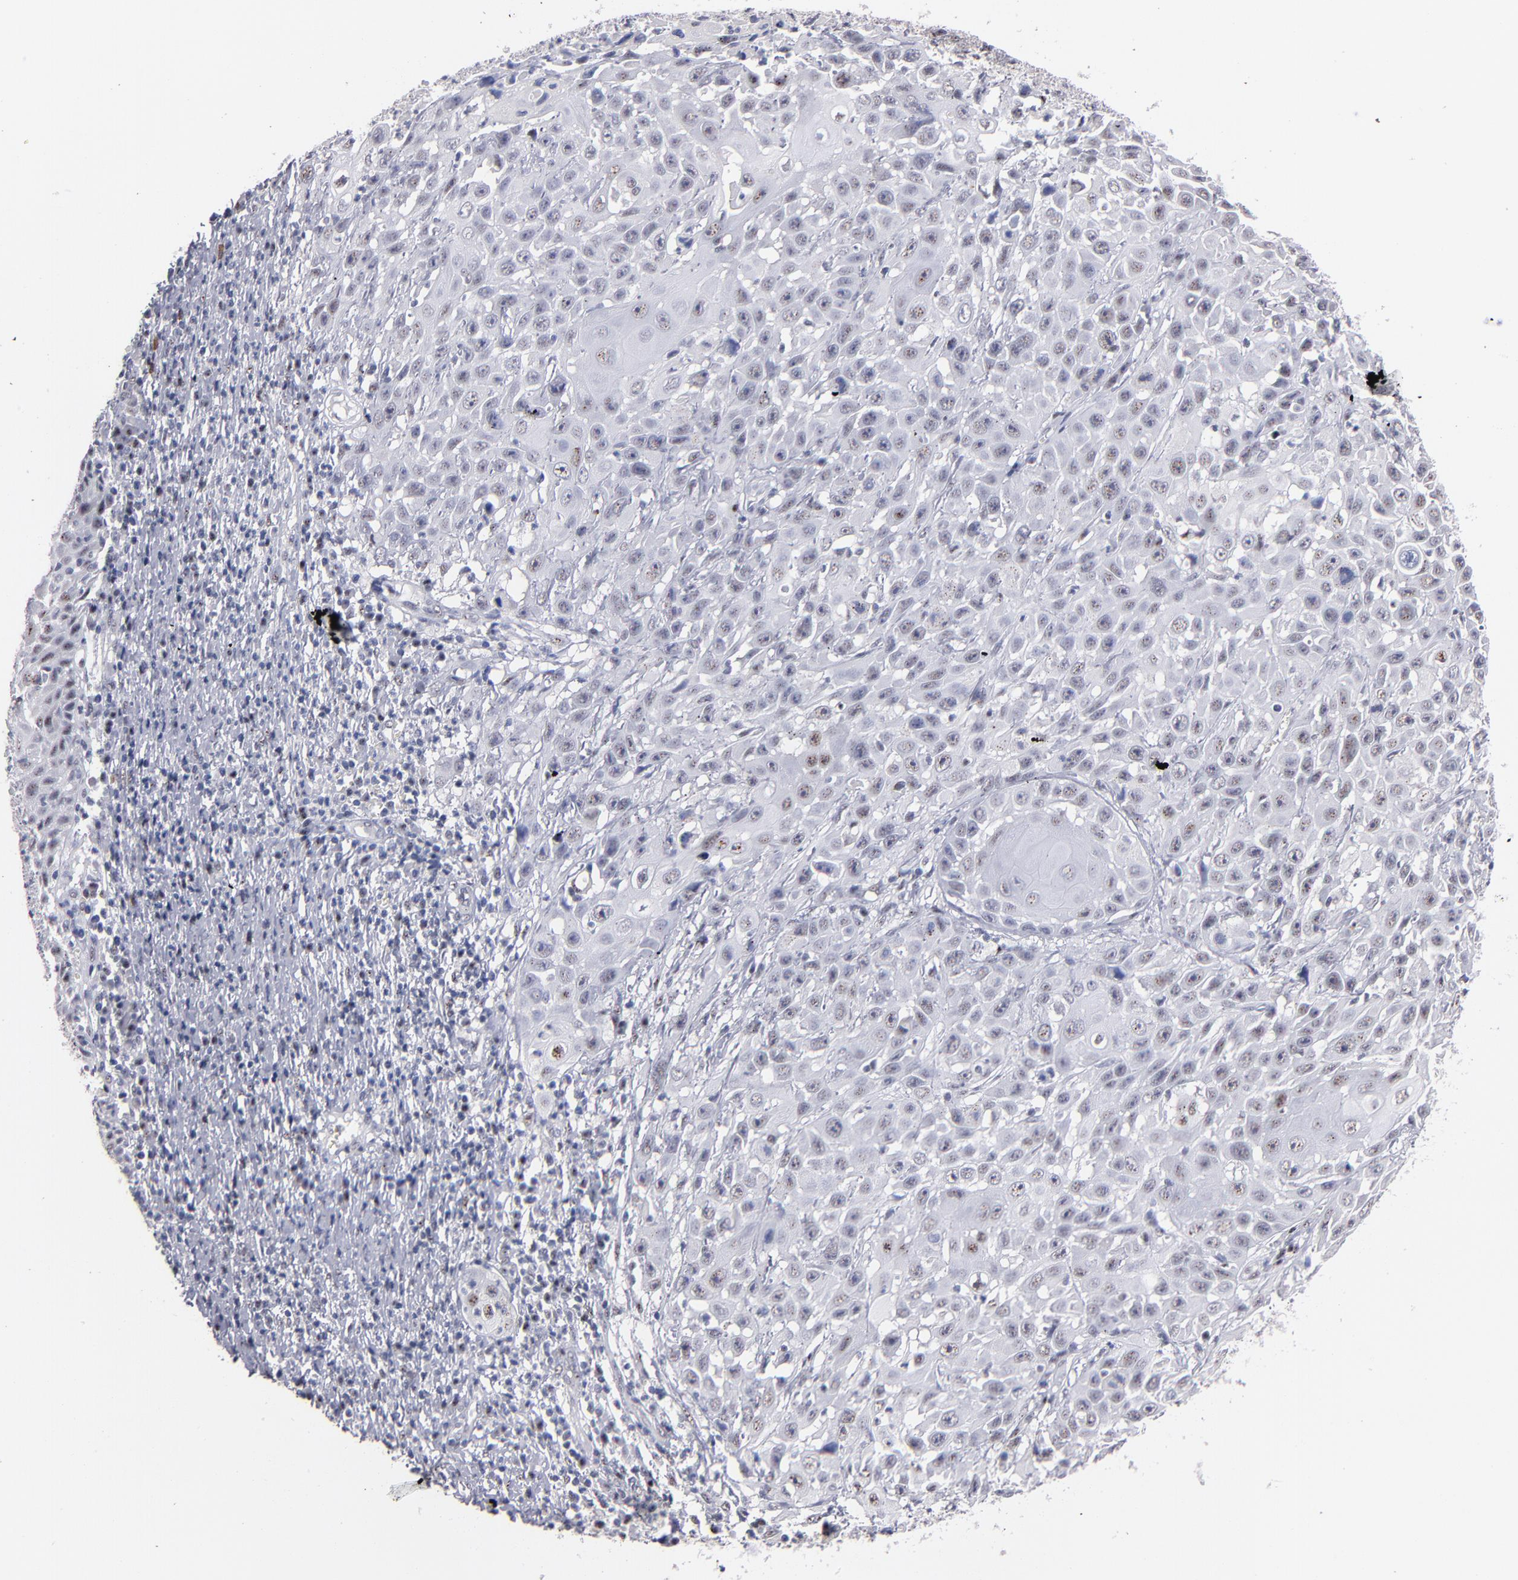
{"staining": {"intensity": "moderate", "quantity": "25%-75%", "location": "nuclear"}, "tissue": "cervical cancer", "cell_type": "Tumor cells", "image_type": "cancer", "snomed": [{"axis": "morphology", "description": "Squamous cell carcinoma, NOS"}, {"axis": "topography", "description": "Cervix"}], "caption": "Approximately 25%-75% of tumor cells in cervical cancer (squamous cell carcinoma) reveal moderate nuclear protein expression as visualized by brown immunohistochemical staining.", "gene": "RAF1", "patient": {"sex": "female", "age": 39}}